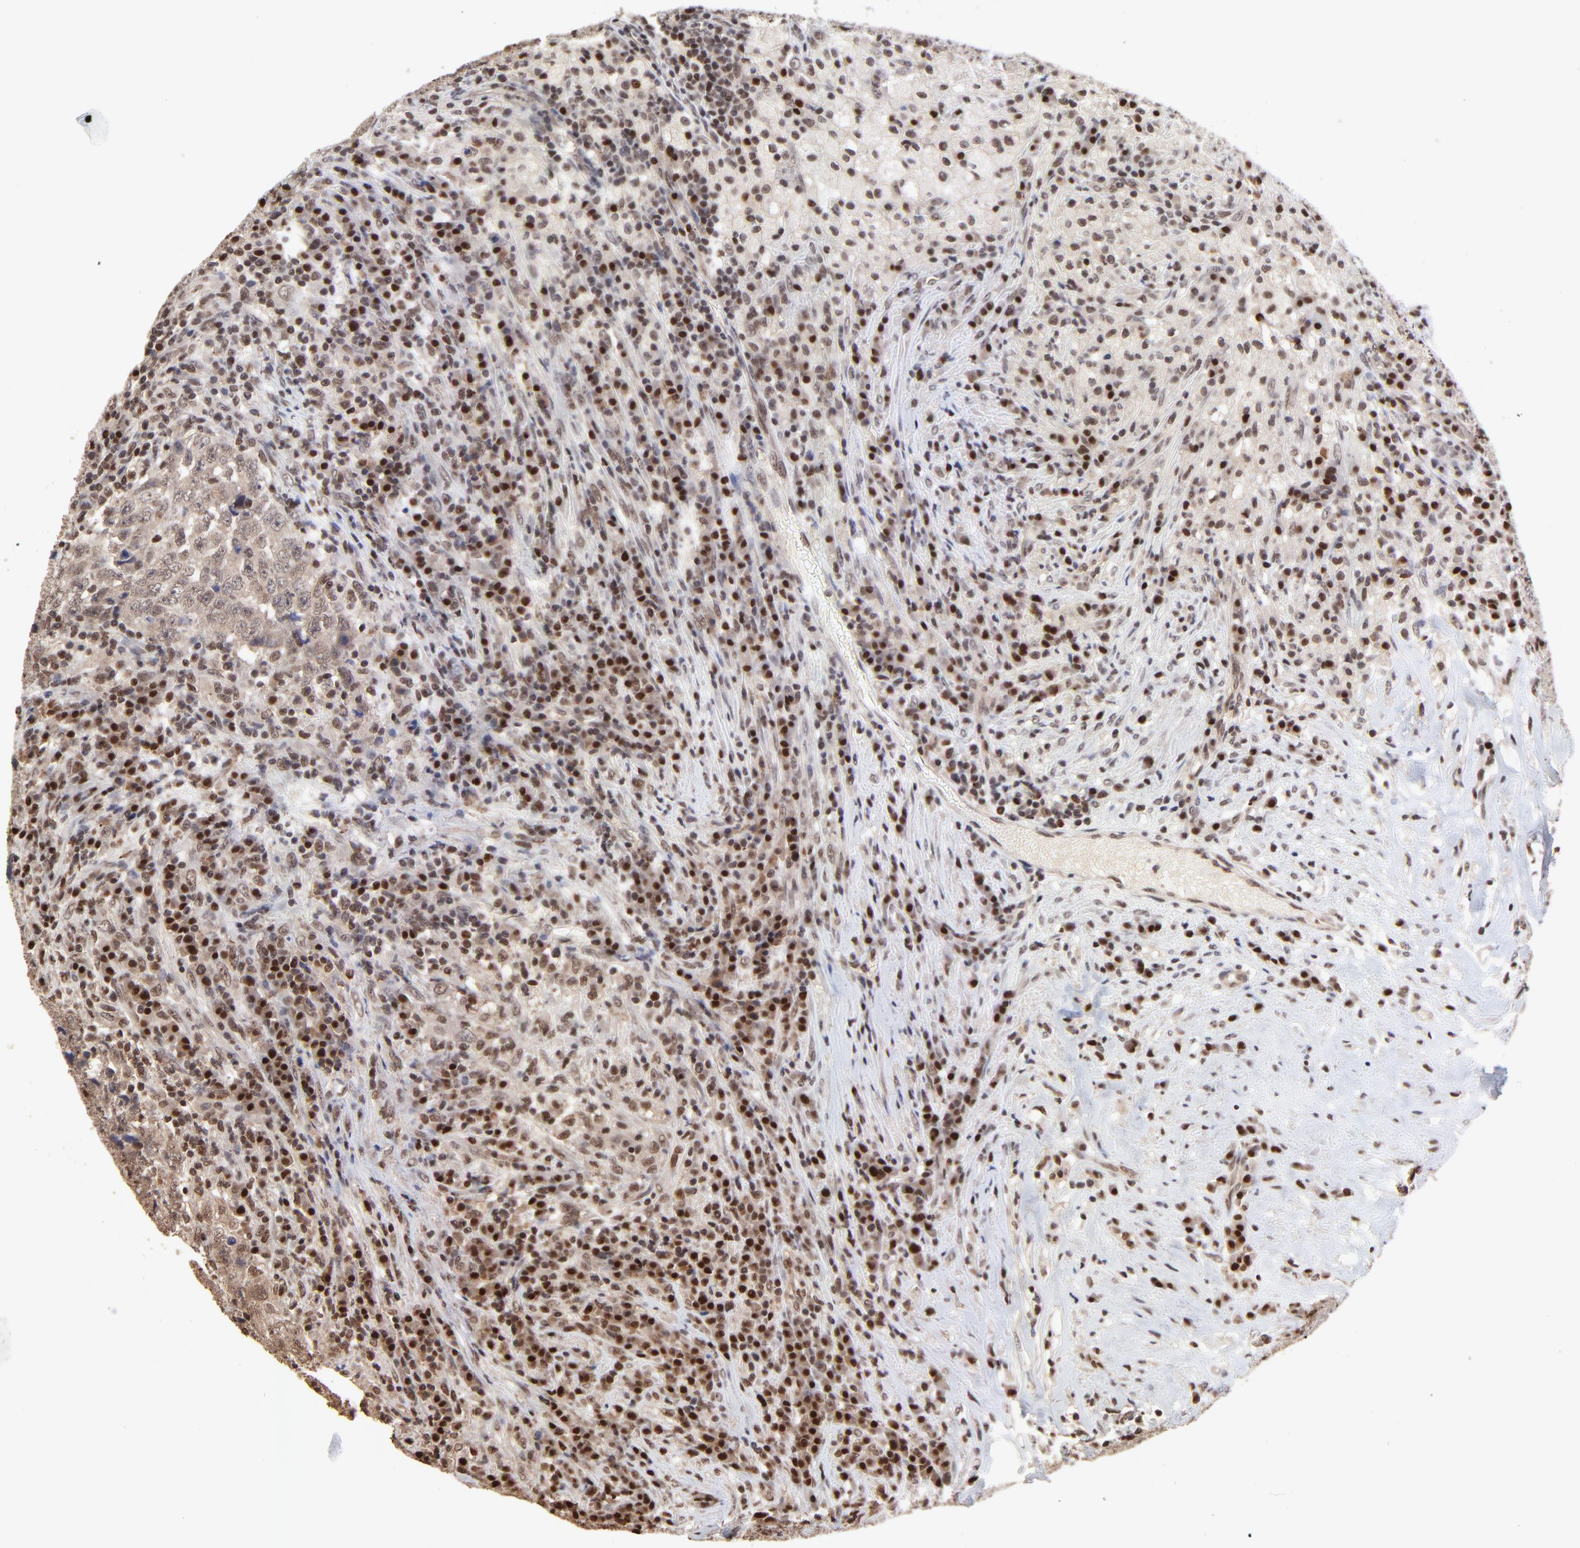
{"staining": {"intensity": "strong", "quantity": "25%-75%", "location": "nuclear"}, "tissue": "testis cancer", "cell_type": "Tumor cells", "image_type": "cancer", "snomed": [{"axis": "morphology", "description": "Necrosis, NOS"}, {"axis": "morphology", "description": "Carcinoma, Embryonal, NOS"}, {"axis": "topography", "description": "Testis"}], "caption": "Brown immunohistochemical staining in embryonal carcinoma (testis) demonstrates strong nuclear positivity in approximately 25%-75% of tumor cells.", "gene": "DSN1", "patient": {"sex": "male", "age": 19}}